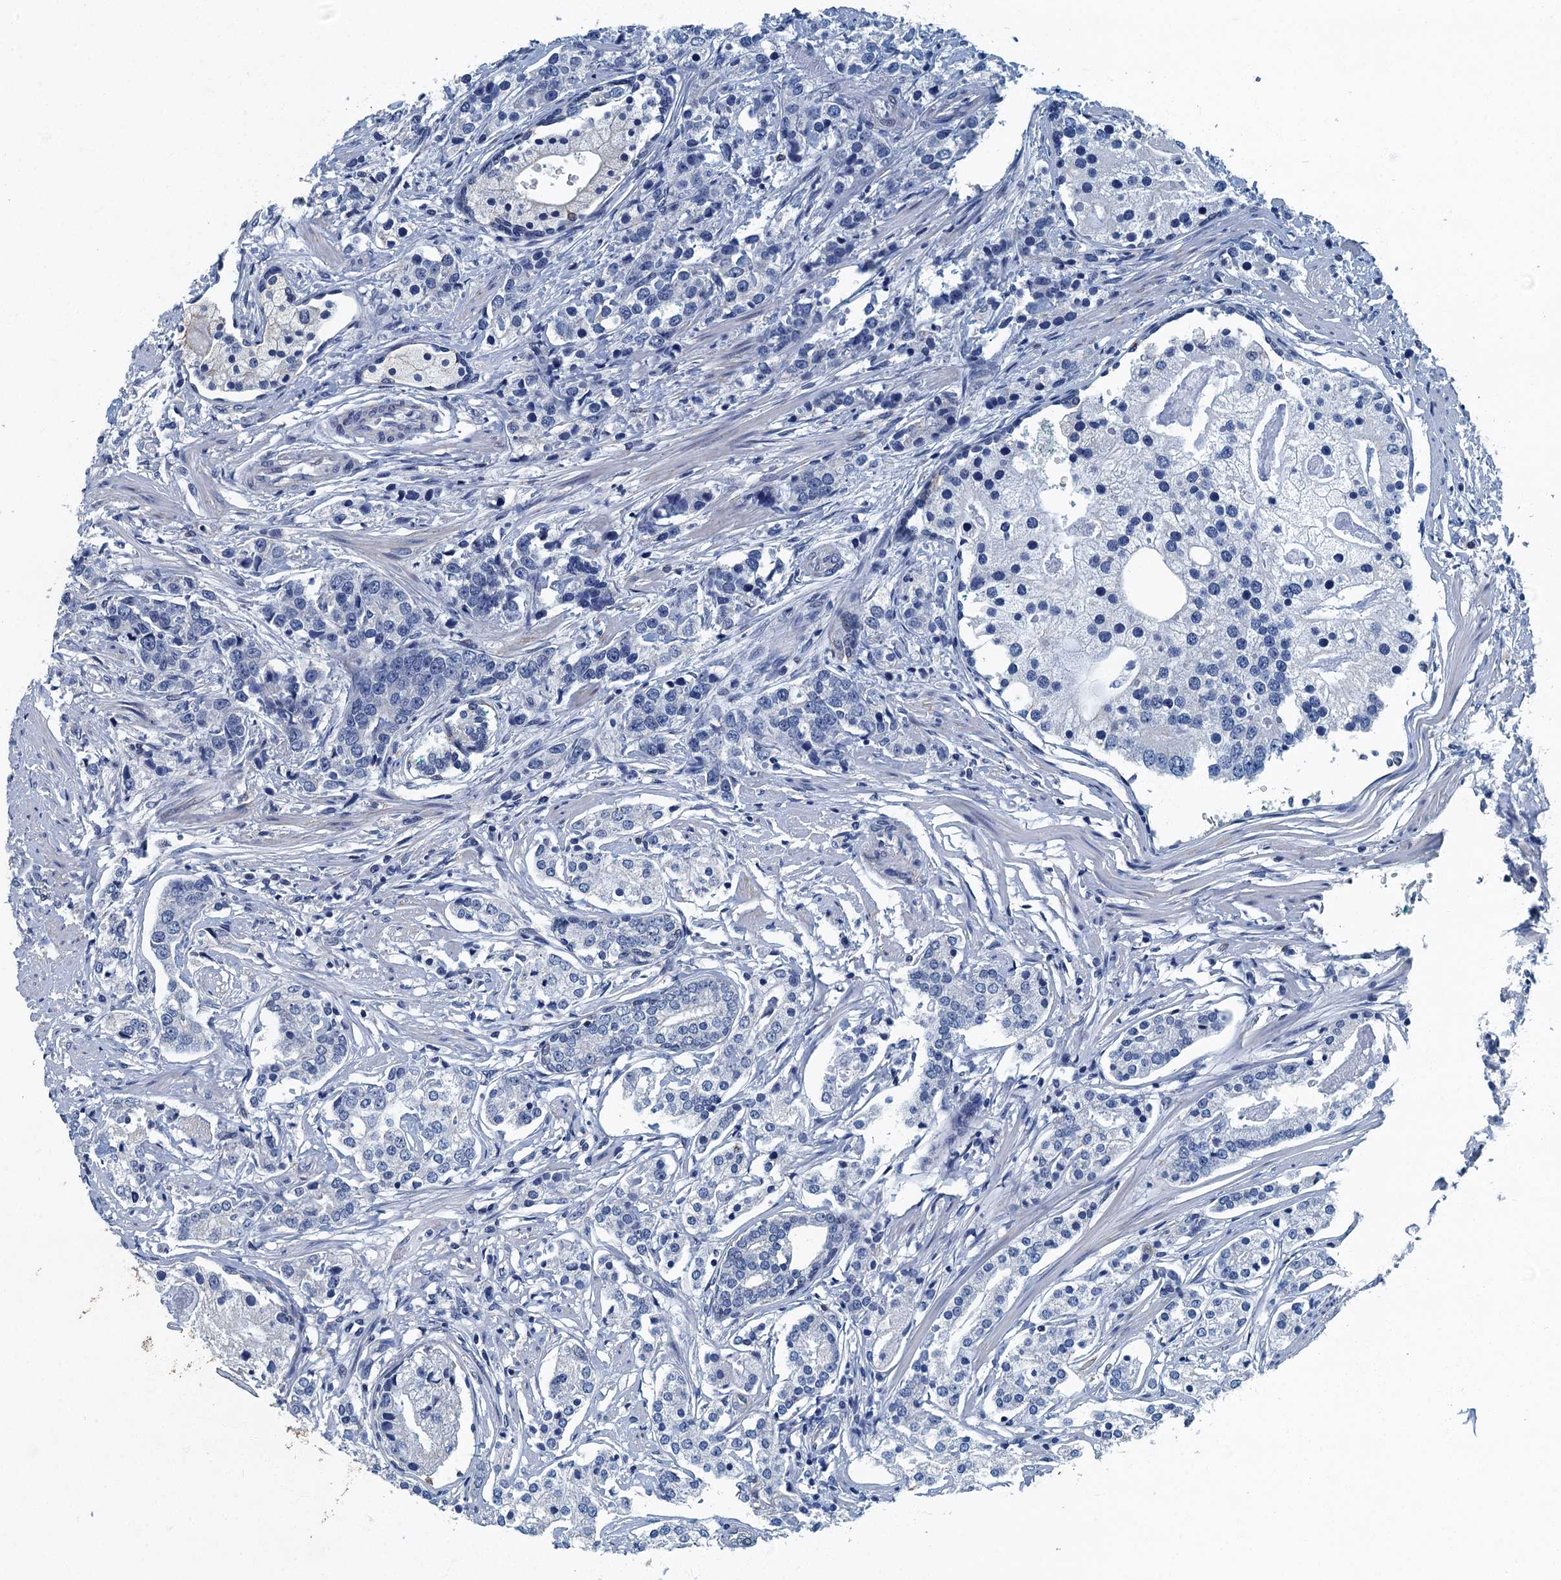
{"staining": {"intensity": "negative", "quantity": "none", "location": "none"}, "tissue": "prostate cancer", "cell_type": "Tumor cells", "image_type": "cancer", "snomed": [{"axis": "morphology", "description": "Adenocarcinoma, High grade"}, {"axis": "topography", "description": "Prostate"}], "caption": "High power microscopy histopathology image of an immunohistochemistry photomicrograph of prostate high-grade adenocarcinoma, revealing no significant expression in tumor cells.", "gene": "GADL1", "patient": {"sex": "male", "age": 69}}